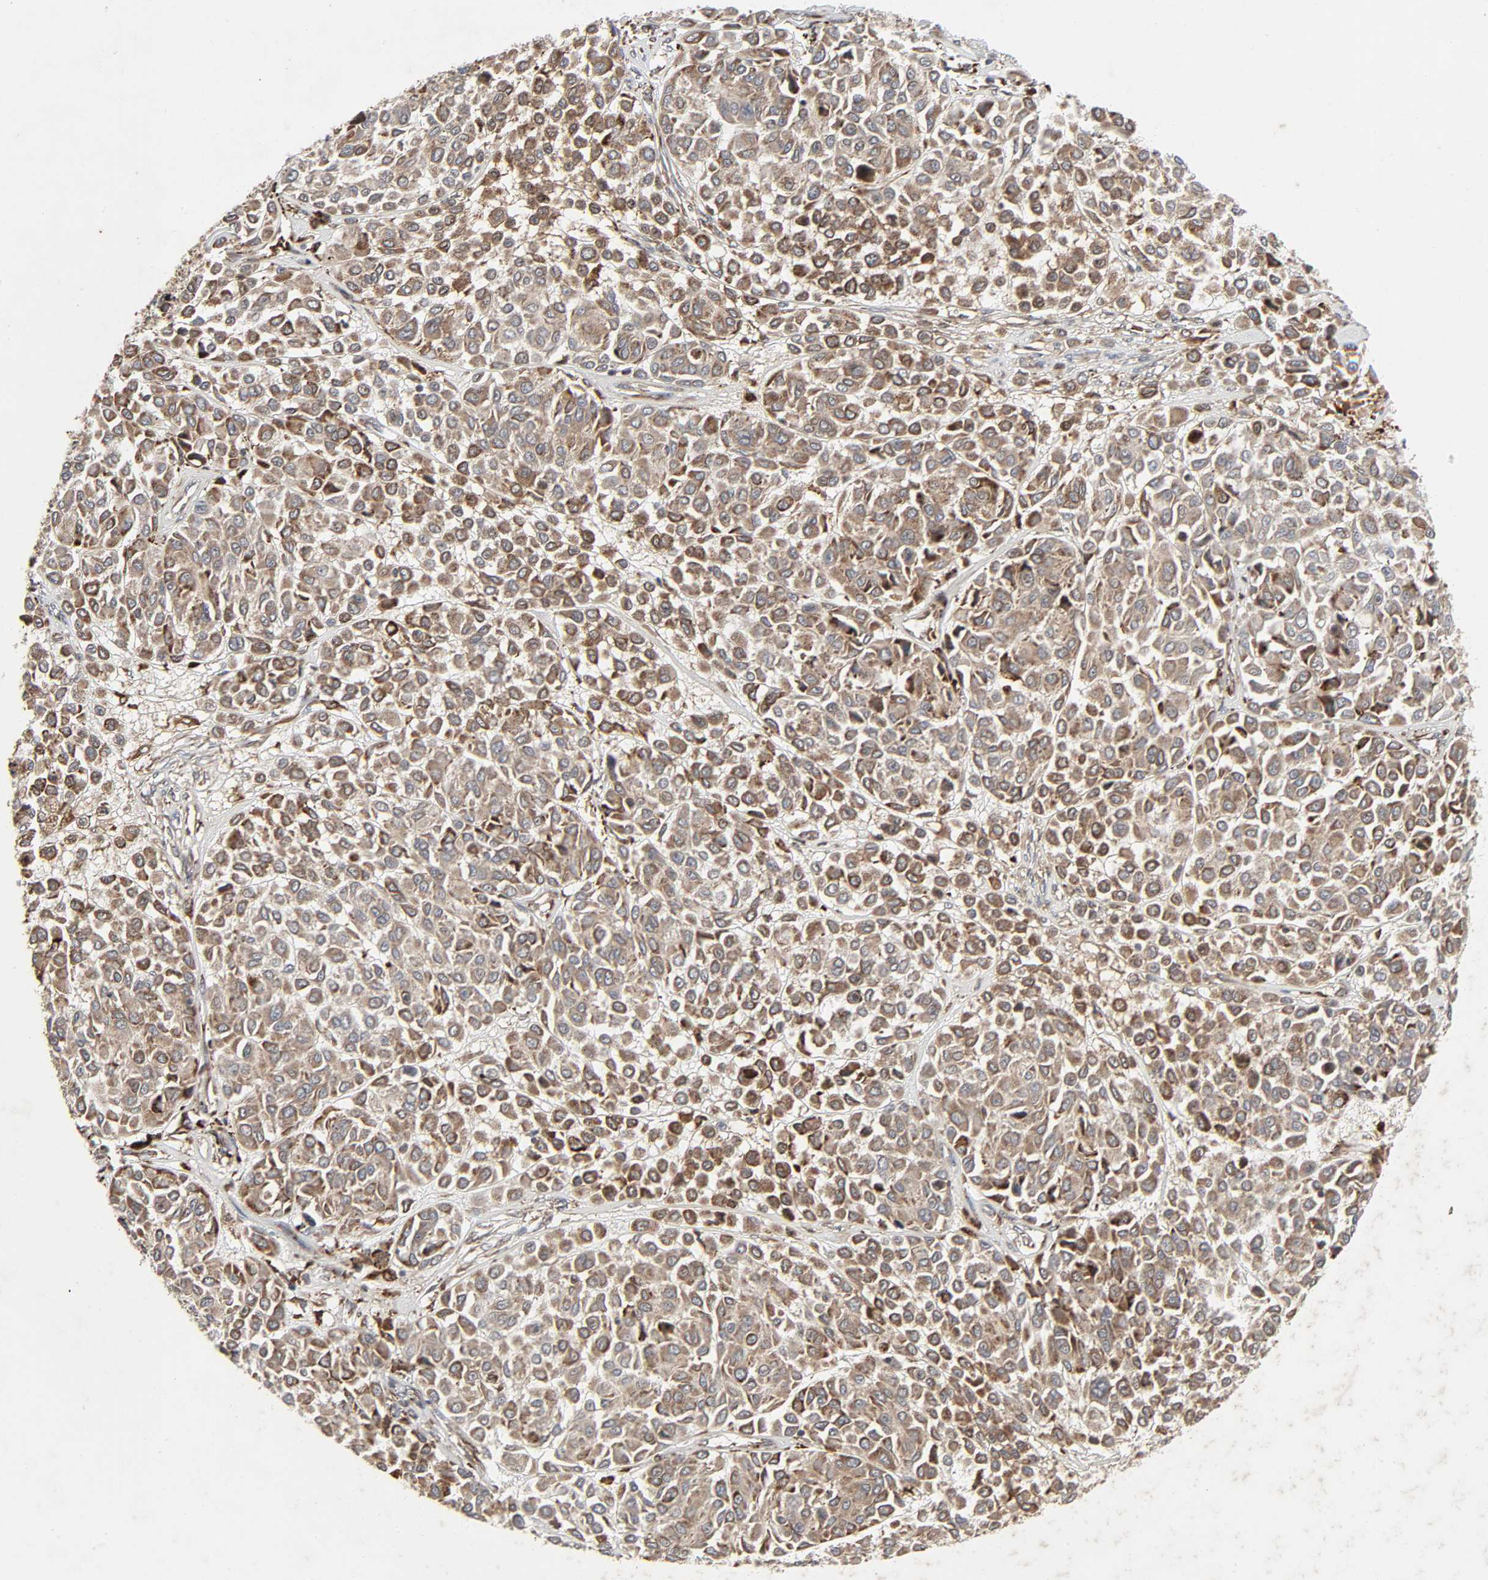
{"staining": {"intensity": "moderate", "quantity": ">75%", "location": "cytoplasmic/membranous"}, "tissue": "melanoma", "cell_type": "Tumor cells", "image_type": "cancer", "snomed": [{"axis": "morphology", "description": "Malignant melanoma, Metastatic site"}, {"axis": "topography", "description": "Soft tissue"}], "caption": "Immunohistochemistry of human malignant melanoma (metastatic site) shows medium levels of moderate cytoplasmic/membranous staining in approximately >75% of tumor cells.", "gene": "ADCY4", "patient": {"sex": "male", "age": 41}}